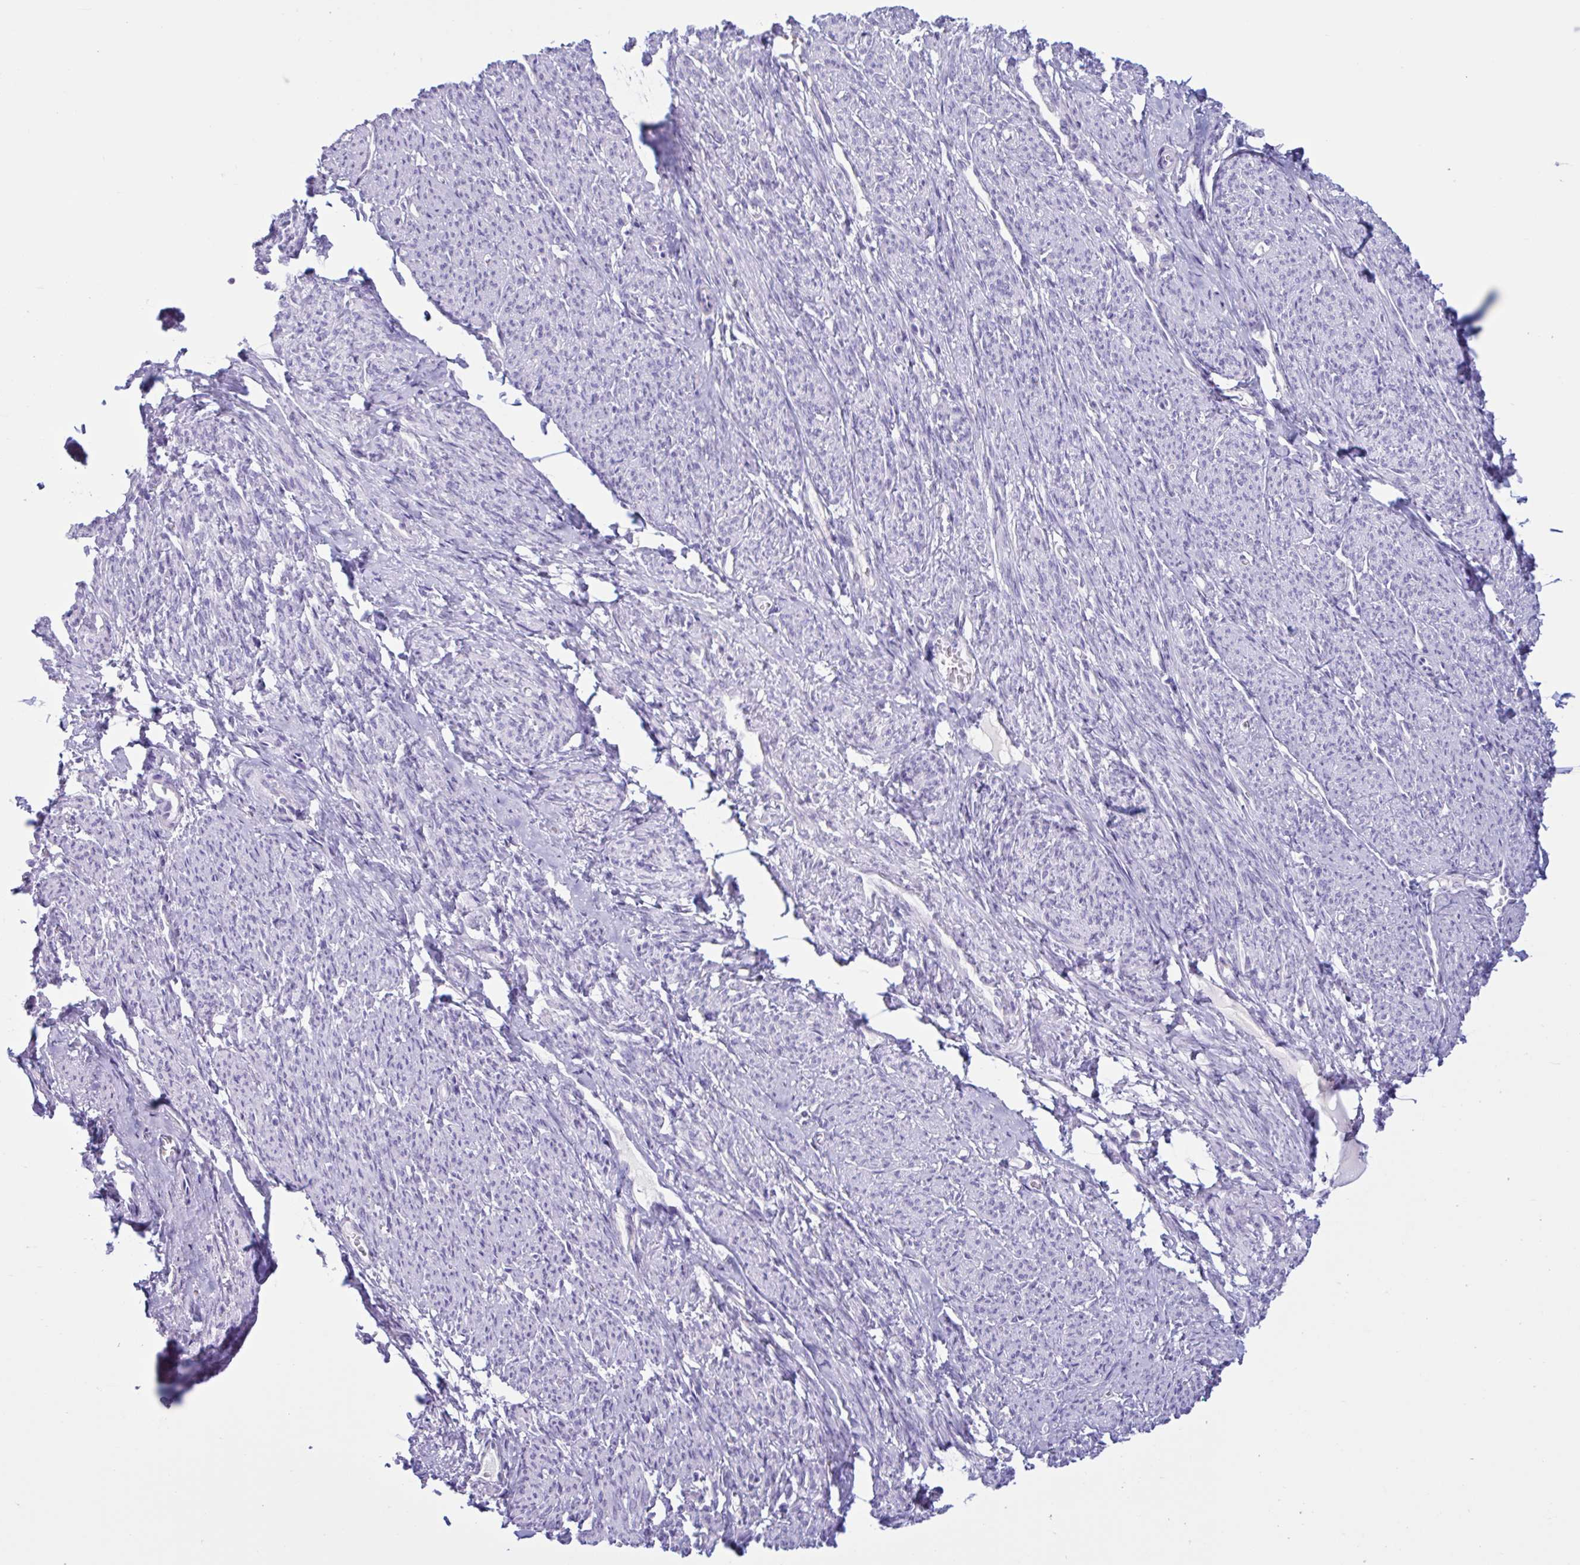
{"staining": {"intensity": "negative", "quantity": "none", "location": "none"}, "tissue": "smooth muscle", "cell_type": "Smooth muscle cells", "image_type": "normal", "snomed": [{"axis": "morphology", "description": "Normal tissue, NOS"}, {"axis": "topography", "description": "Smooth muscle"}], "caption": "Immunohistochemistry (IHC) histopathology image of unremarkable smooth muscle: smooth muscle stained with DAB (3,3'-diaminobenzidine) exhibits no significant protein expression in smooth muscle cells.", "gene": "XCL1", "patient": {"sex": "female", "age": 65}}